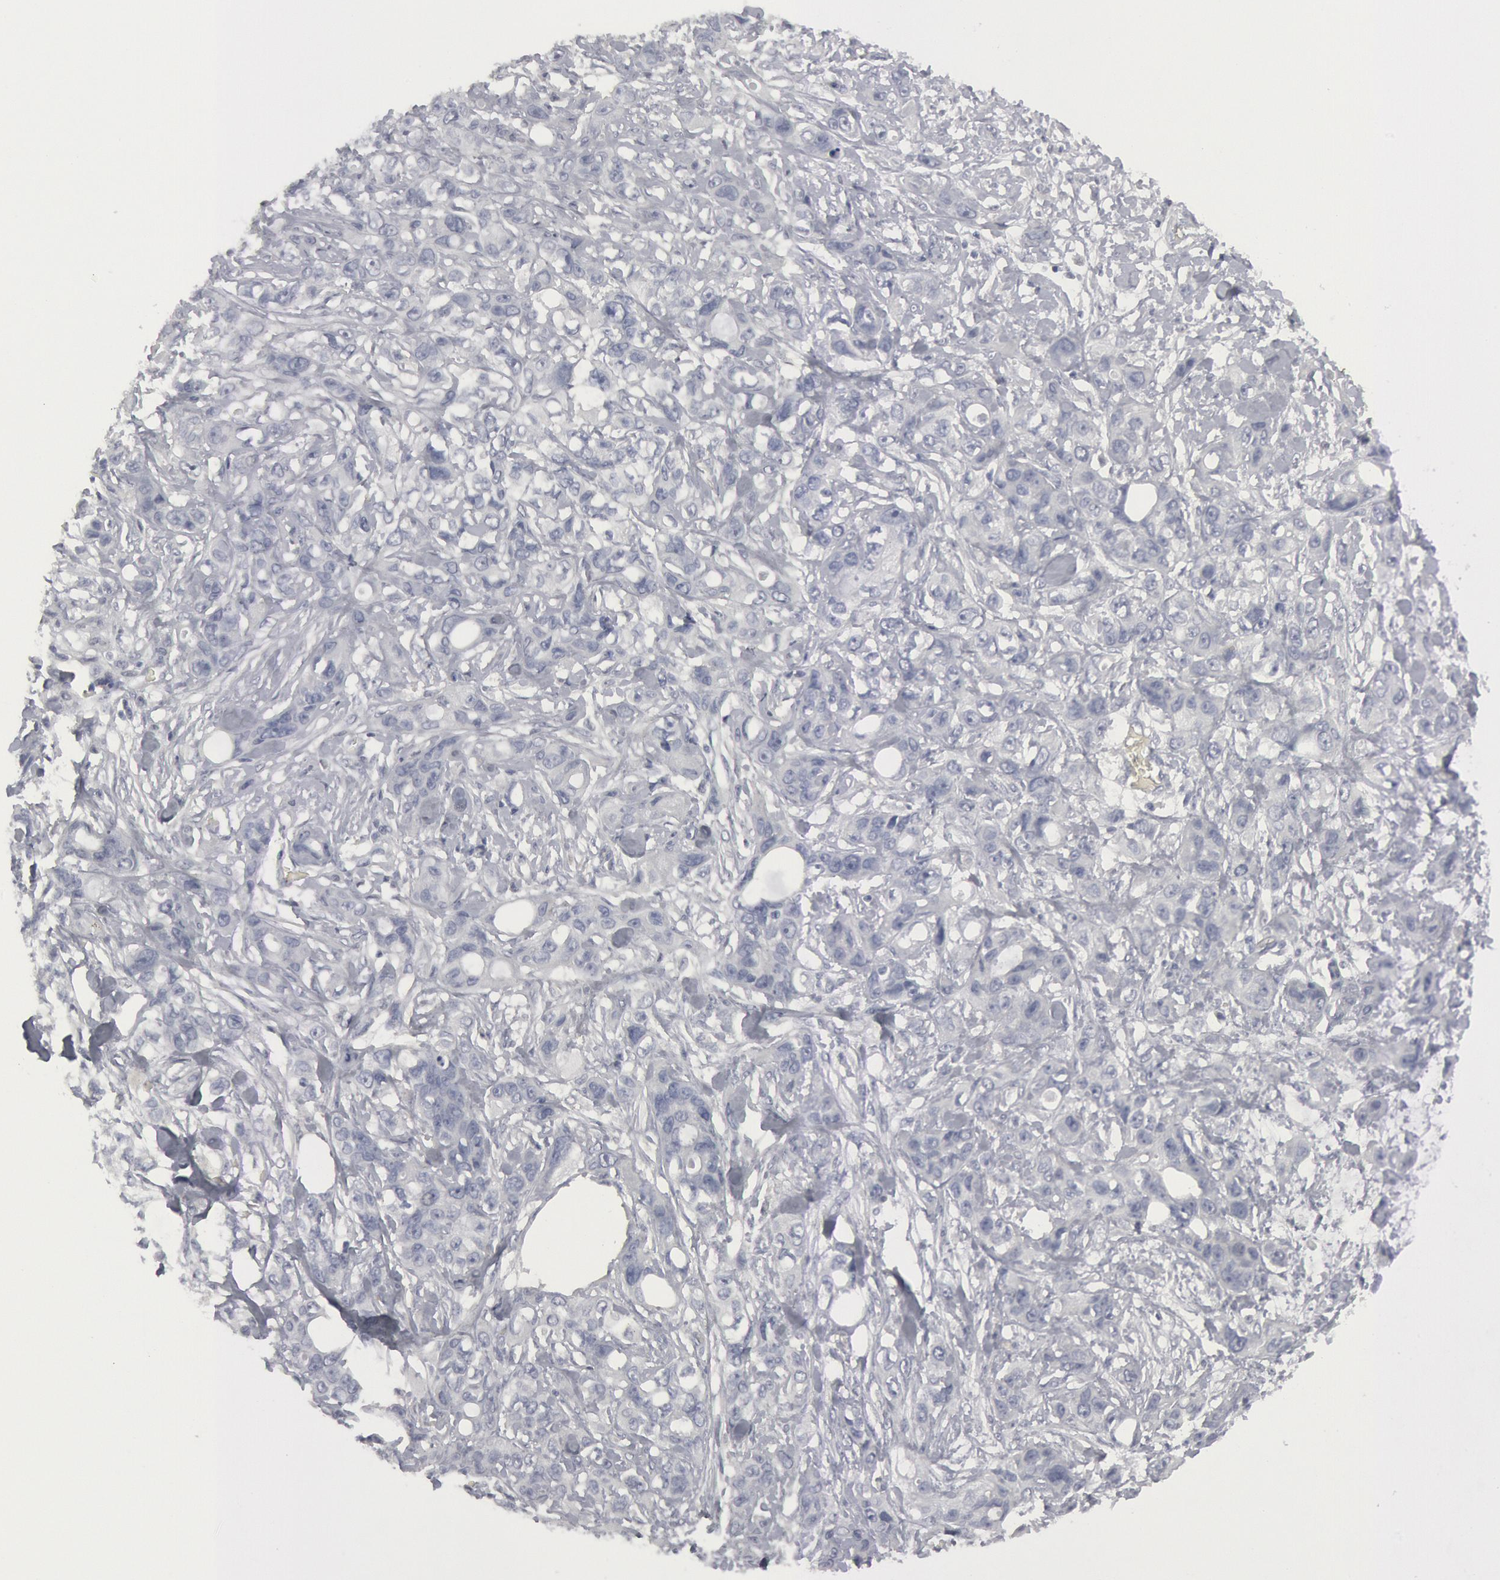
{"staining": {"intensity": "negative", "quantity": "none", "location": "none"}, "tissue": "stomach cancer", "cell_type": "Tumor cells", "image_type": "cancer", "snomed": [{"axis": "morphology", "description": "Adenocarcinoma, NOS"}, {"axis": "topography", "description": "Stomach, upper"}], "caption": "This photomicrograph is of stomach cancer stained with immunohistochemistry to label a protein in brown with the nuclei are counter-stained blue. There is no staining in tumor cells.", "gene": "DMC1", "patient": {"sex": "male", "age": 47}}